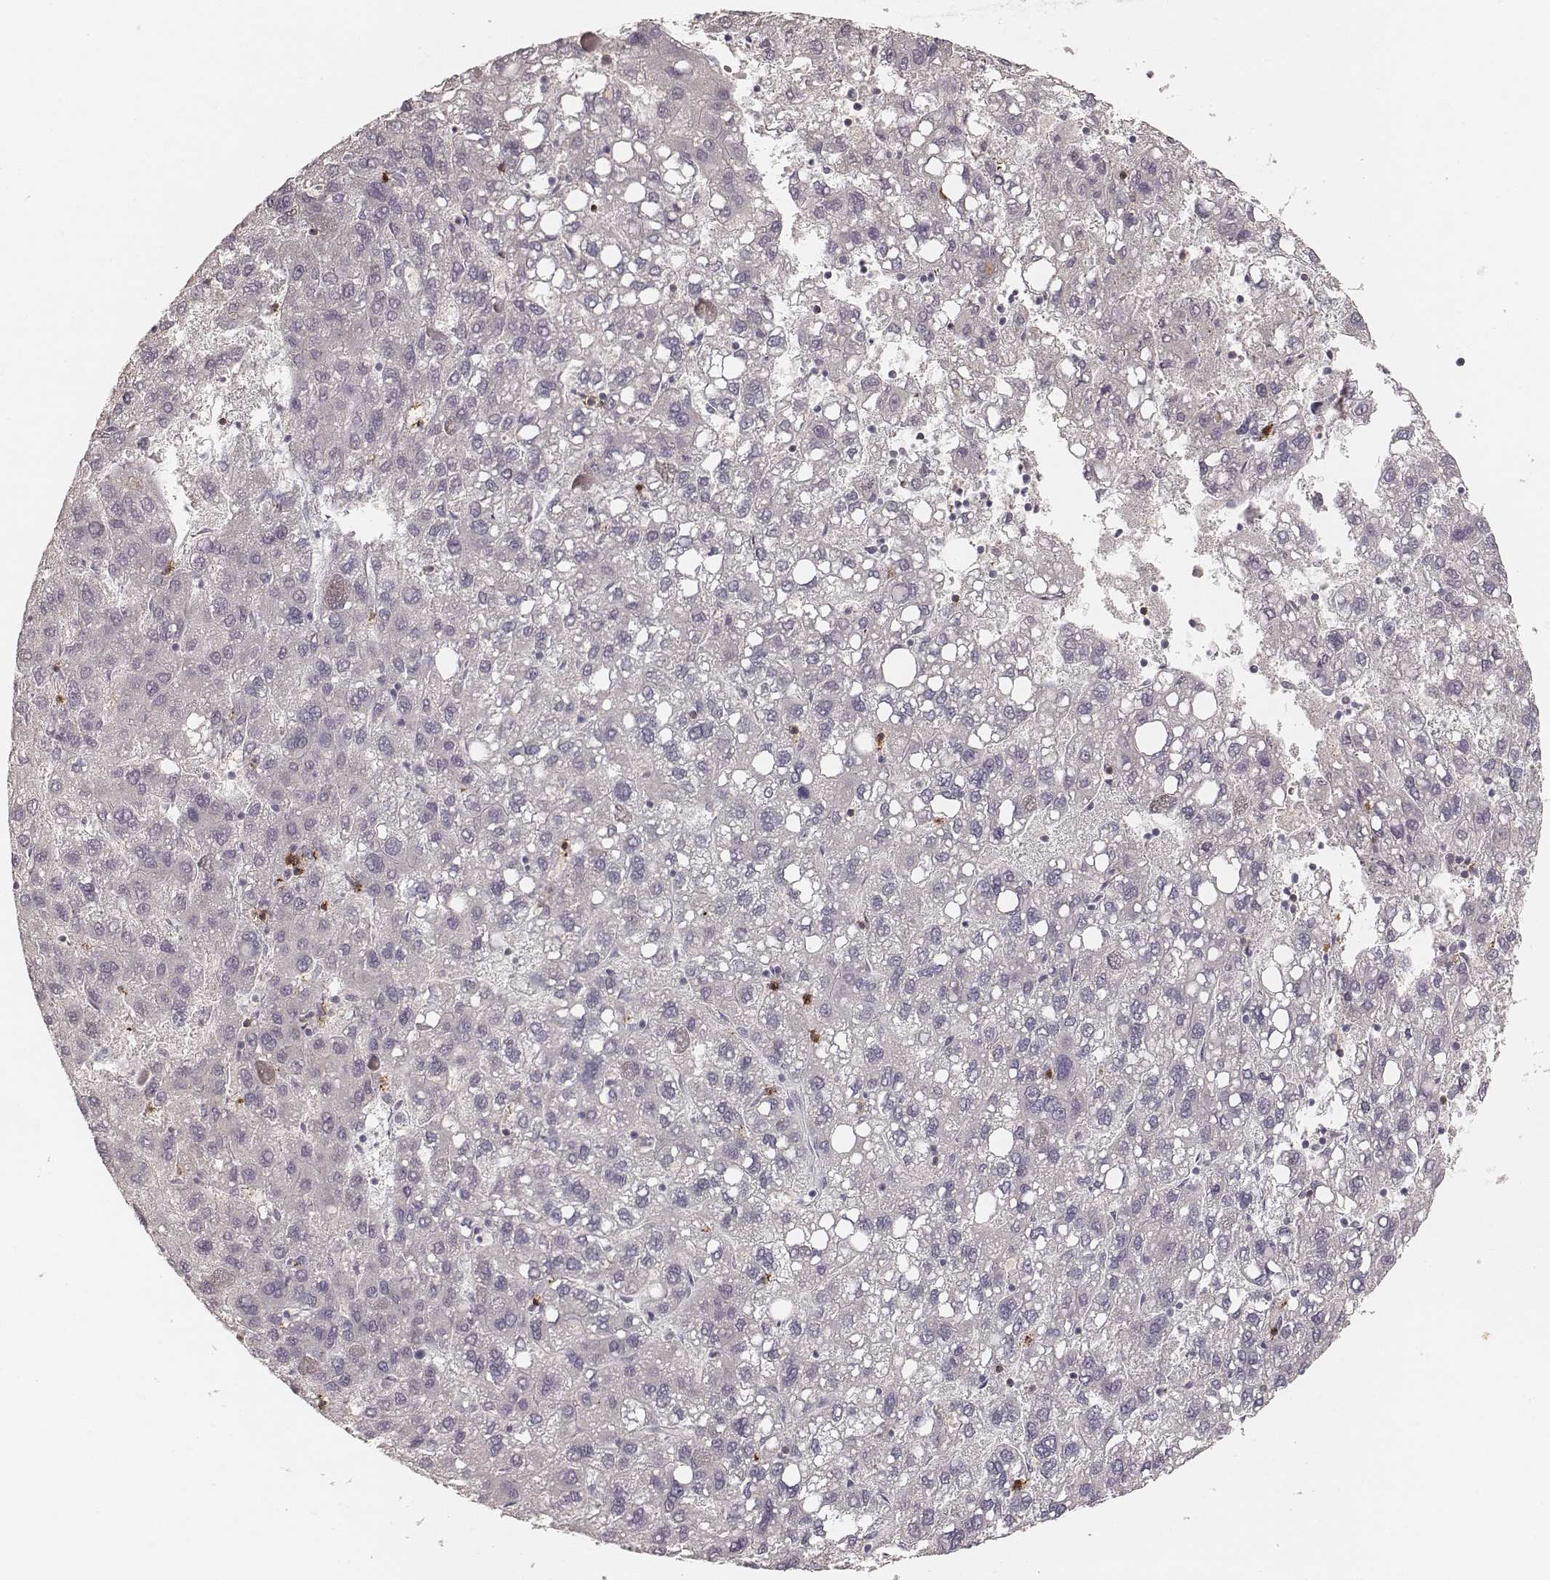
{"staining": {"intensity": "negative", "quantity": "none", "location": "none"}, "tissue": "liver cancer", "cell_type": "Tumor cells", "image_type": "cancer", "snomed": [{"axis": "morphology", "description": "Carcinoma, Hepatocellular, NOS"}, {"axis": "topography", "description": "Liver"}], "caption": "There is no significant positivity in tumor cells of liver hepatocellular carcinoma.", "gene": "CD8A", "patient": {"sex": "female", "age": 82}}